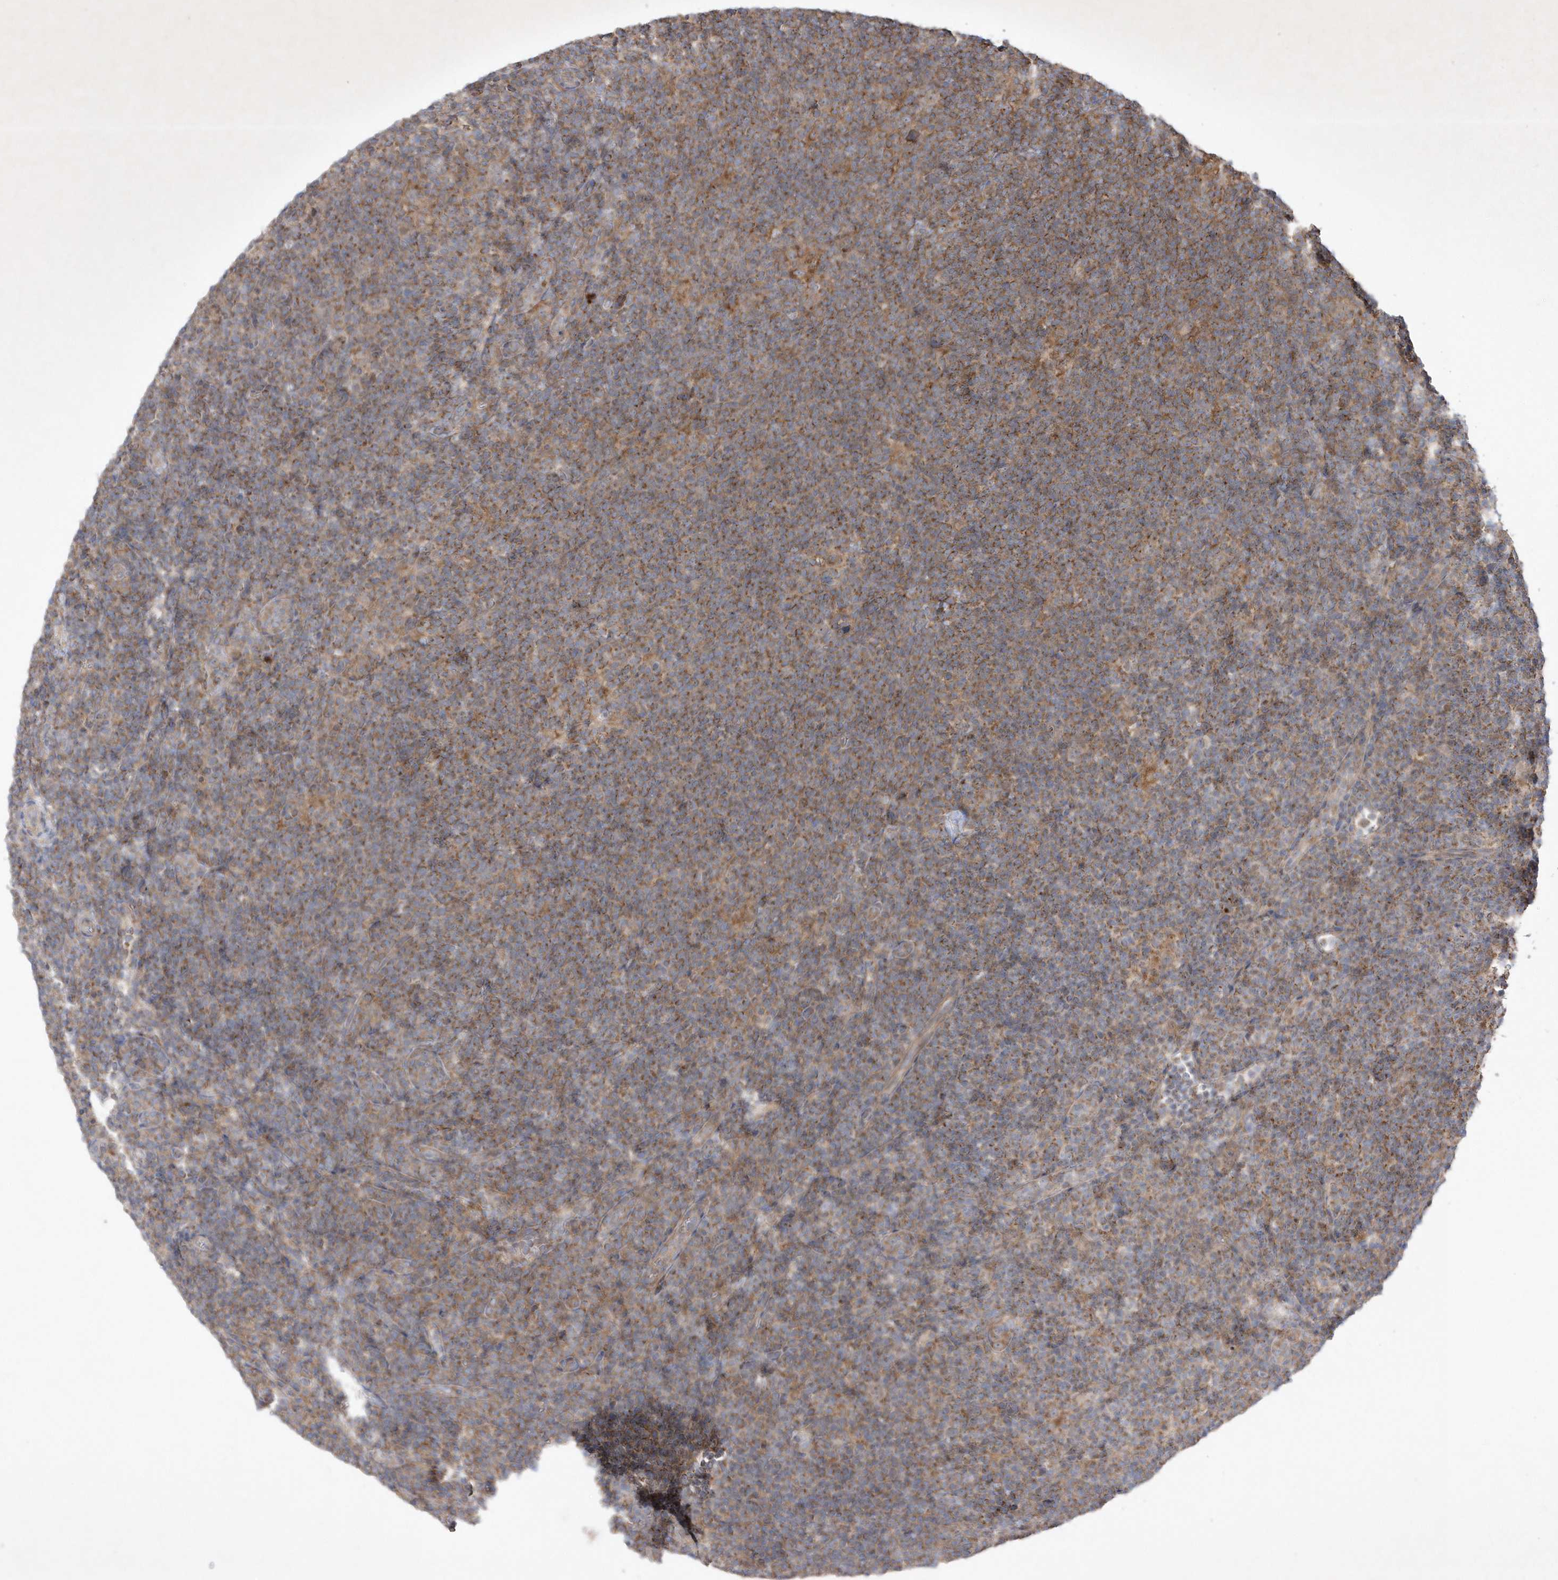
{"staining": {"intensity": "weak", "quantity": ">75%", "location": "cytoplasmic/membranous"}, "tissue": "lymphoma", "cell_type": "Tumor cells", "image_type": "cancer", "snomed": [{"axis": "morphology", "description": "Hodgkin's disease, NOS"}, {"axis": "topography", "description": "Lymph node"}], "caption": "Immunohistochemistry (DAB) staining of human lymphoma displays weak cytoplasmic/membranous protein expression in about >75% of tumor cells.", "gene": "OPA1", "patient": {"sex": "female", "age": 57}}